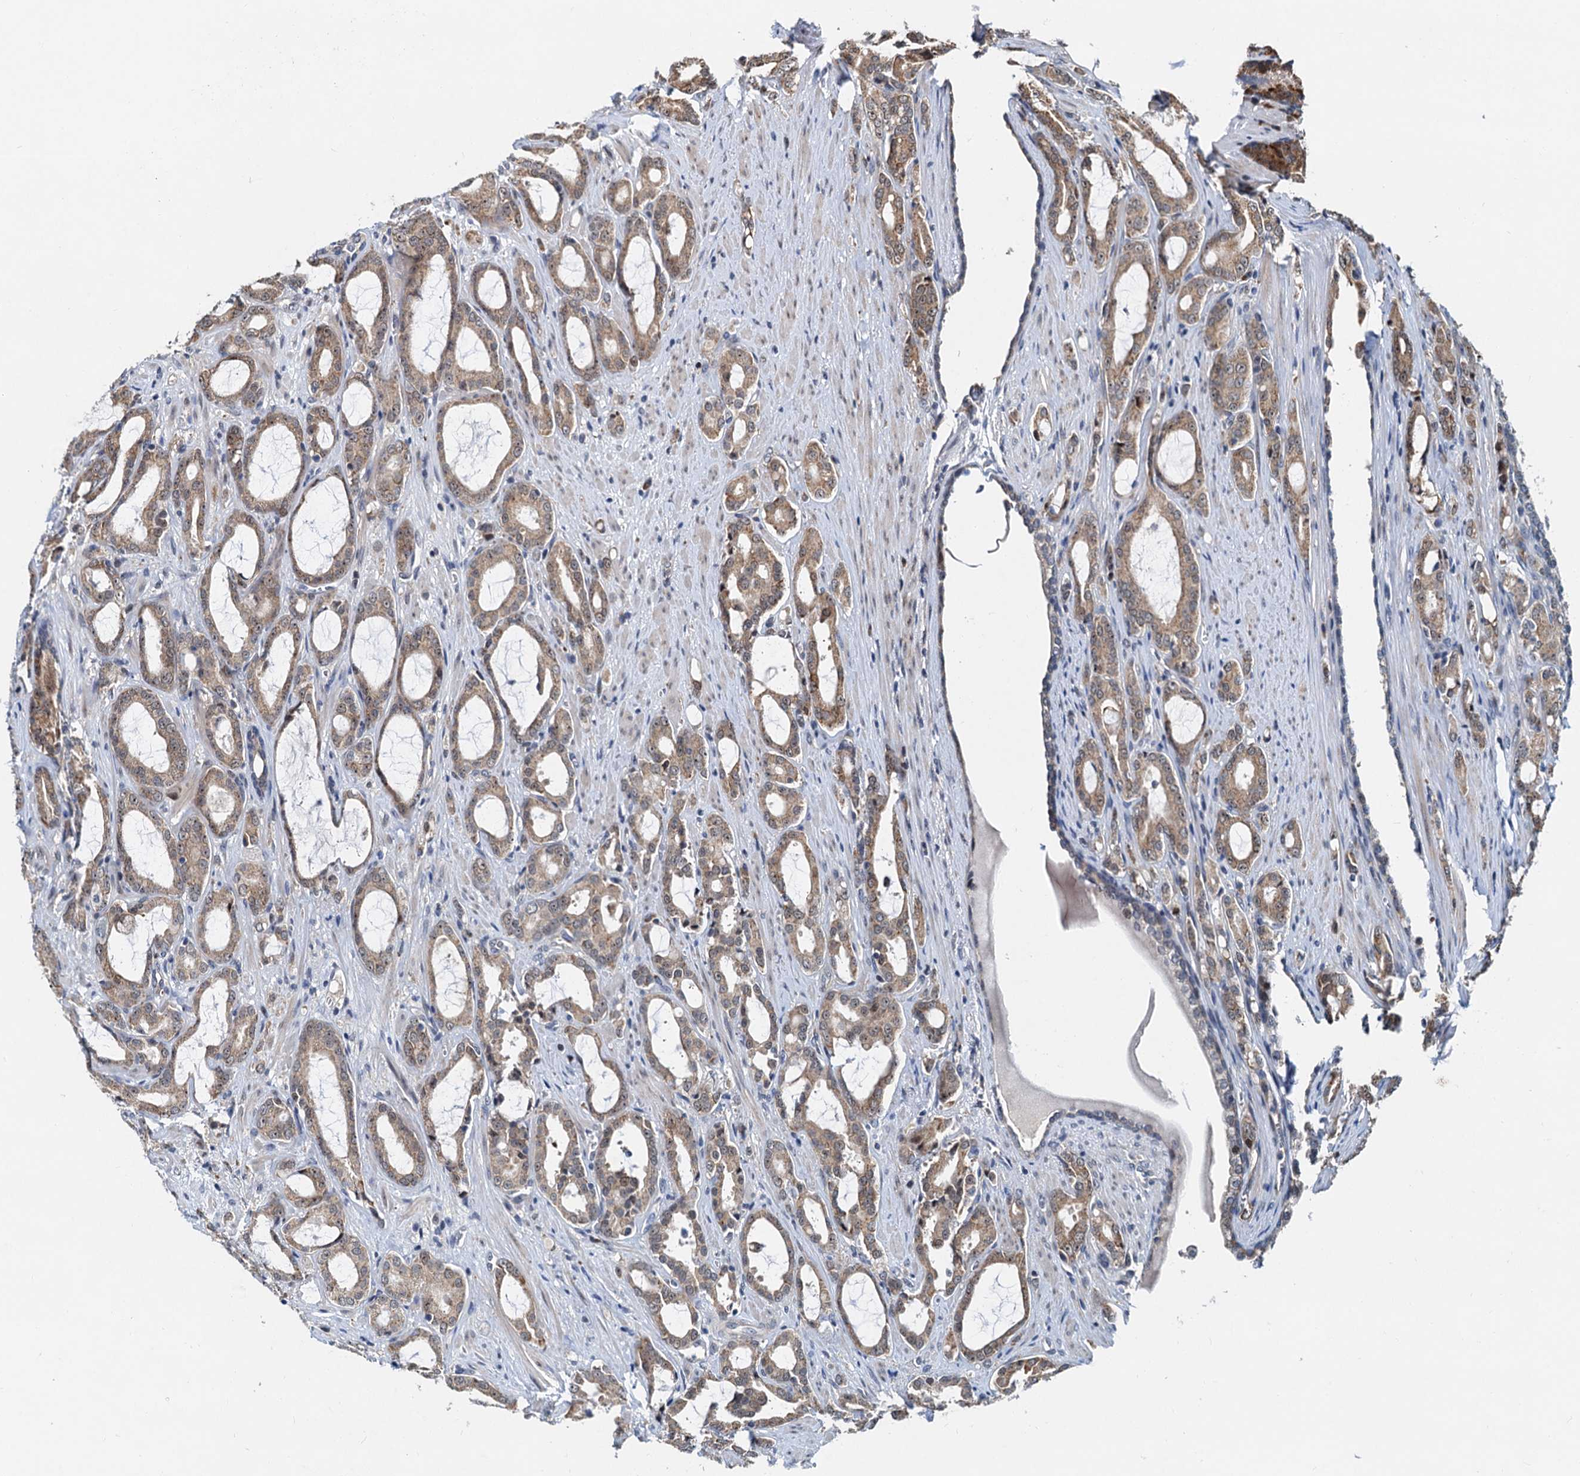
{"staining": {"intensity": "weak", "quantity": ">75%", "location": "cytoplasmic/membranous"}, "tissue": "prostate cancer", "cell_type": "Tumor cells", "image_type": "cancer", "snomed": [{"axis": "morphology", "description": "Adenocarcinoma, High grade"}, {"axis": "topography", "description": "Prostate"}], "caption": "Protein staining reveals weak cytoplasmic/membranous expression in approximately >75% of tumor cells in prostate cancer (high-grade adenocarcinoma).", "gene": "DNAJC21", "patient": {"sex": "male", "age": 72}}